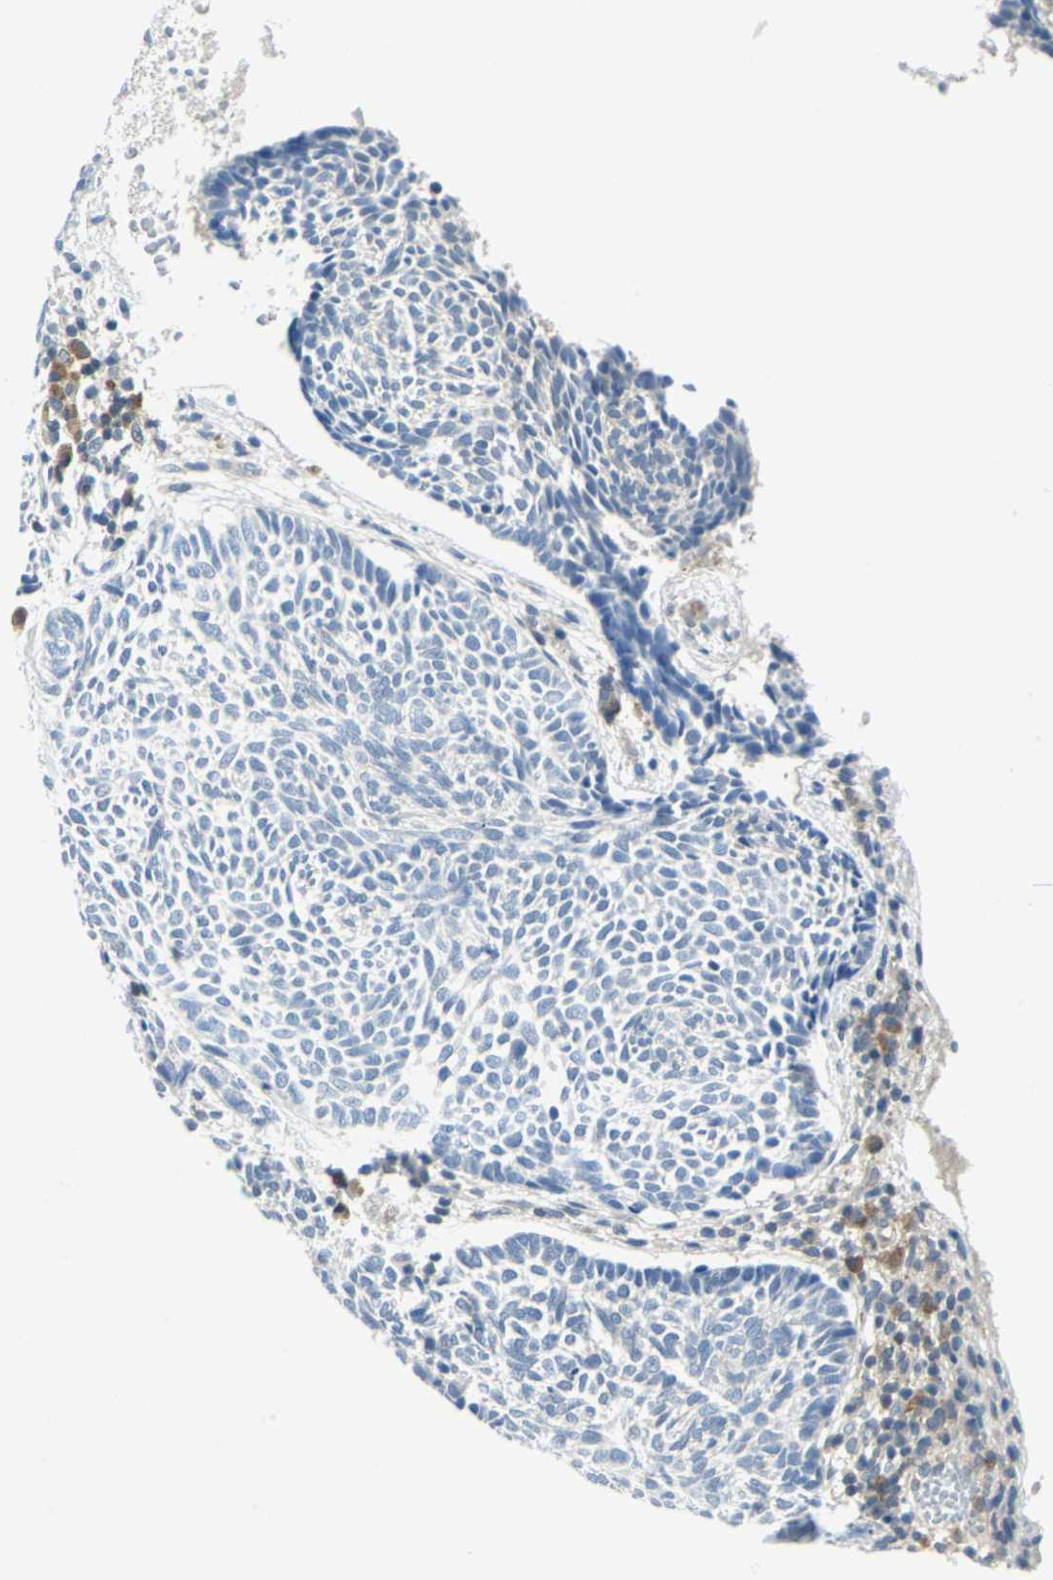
{"staining": {"intensity": "moderate", "quantity": "<25%", "location": "cytoplasmic/membranous"}, "tissue": "skin cancer", "cell_type": "Tumor cells", "image_type": "cancer", "snomed": [{"axis": "morphology", "description": "Normal tissue, NOS"}, {"axis": "morphology", "description": "Basal cell carcinoma"}, {"axis": "topography", "description": "Skin"}], "caption": "Moderate cytoplasmic/membranous positivity for a protein is seen in about <25% of tumor cells of skin cancer using immunohistochemistry.", "gene": "ALDOA", "patient": {"sex": "male", "age": 87}}